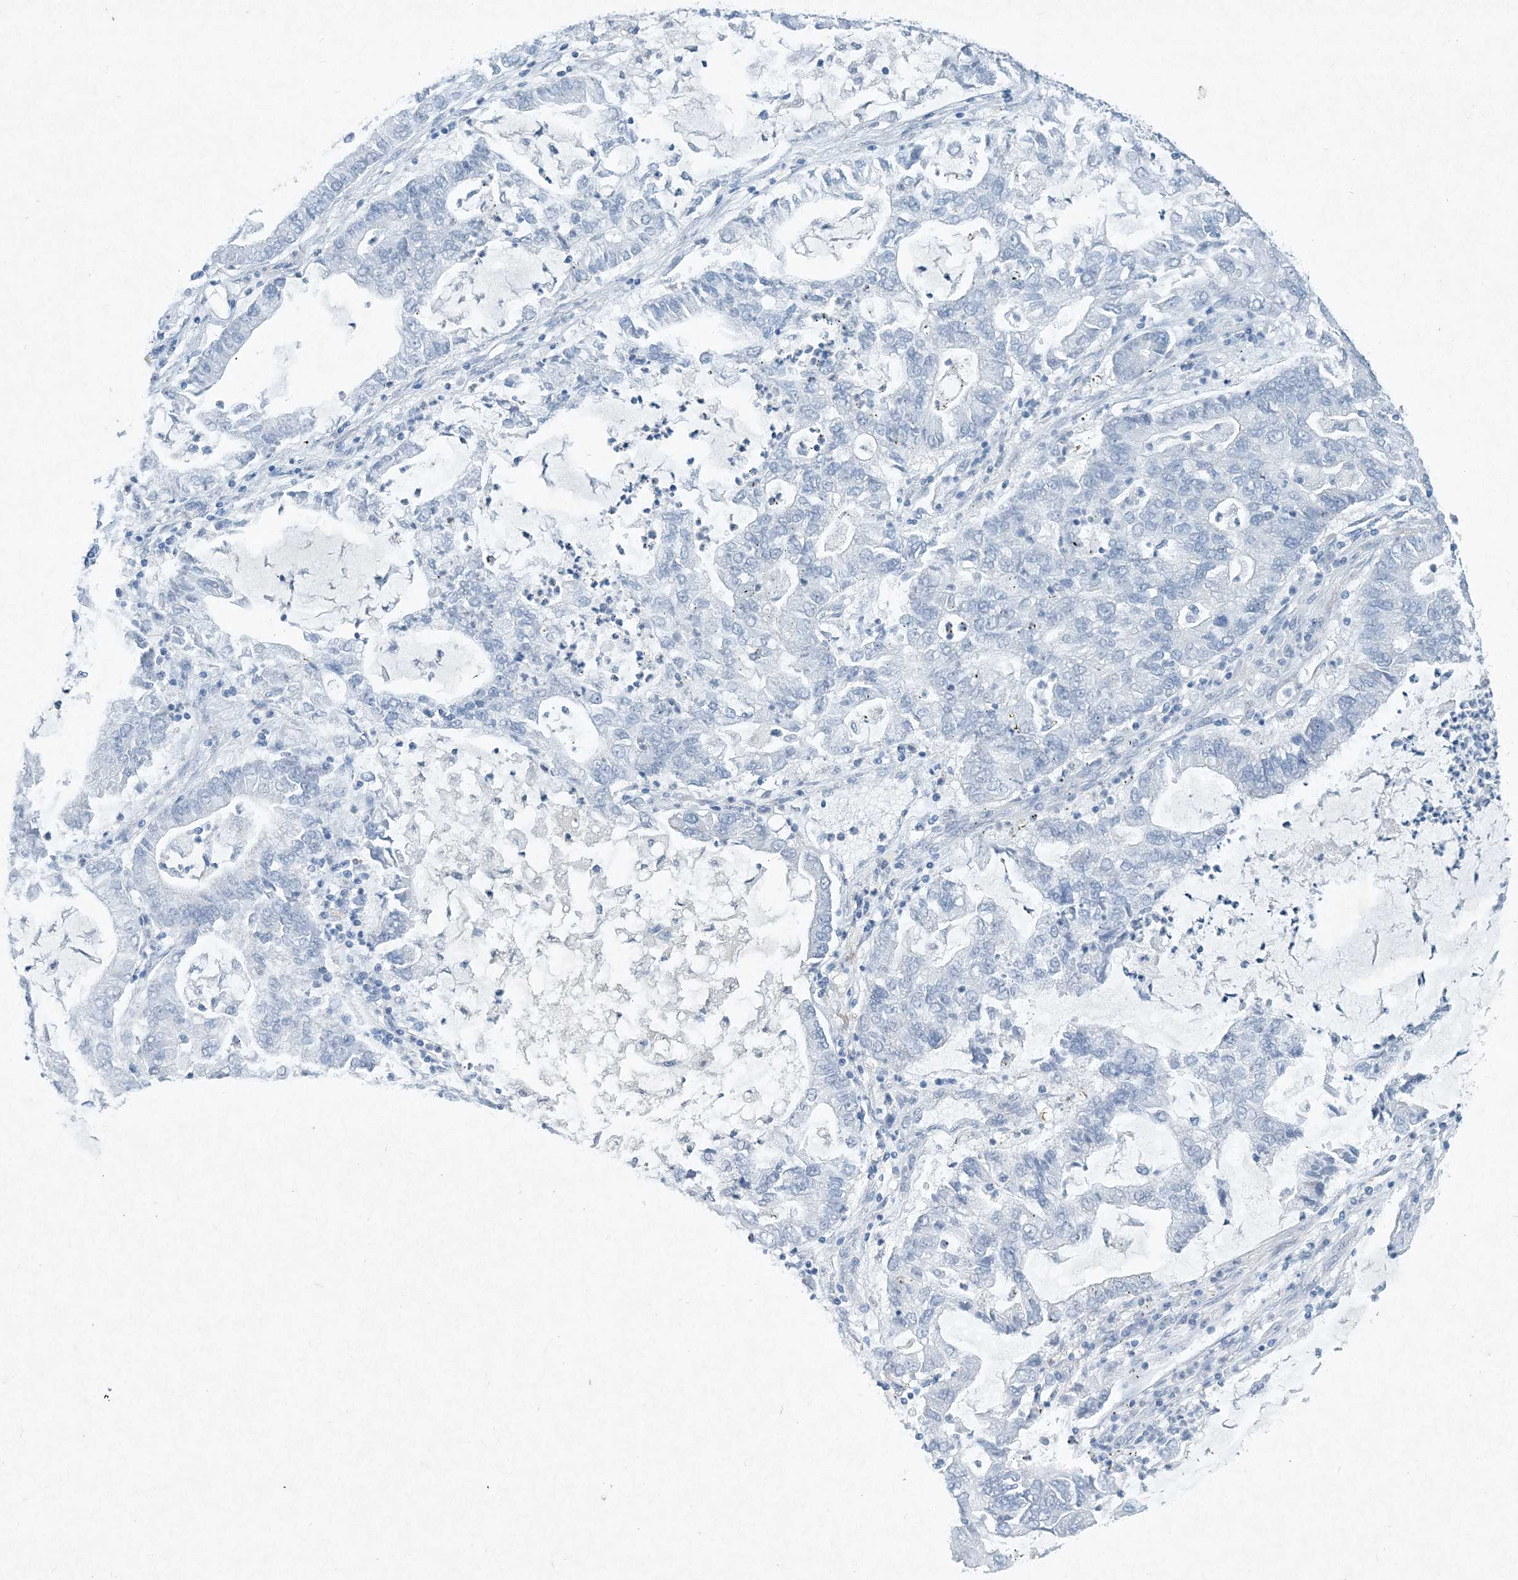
{"staining": {"intensity": "negative", "quantity": "none", "location": "none"}, "tissue": "lung cancer", "cell_type": "Tumor cells", "image_type": "cancer", "snomed": [{"axis": "morphology", "description": "Adenocarcinoma, NOS"}, {"axis": "topography", "description": "Lung"}], "caption": "High power microscopy image of an IHC photomicrograph of adenocarcinoma (lung), revealing no significant expression in tumor cells. Nuclei are stained in blue.", "gene": "PGM5", "patient": {"sex": "female", "age": 51}}